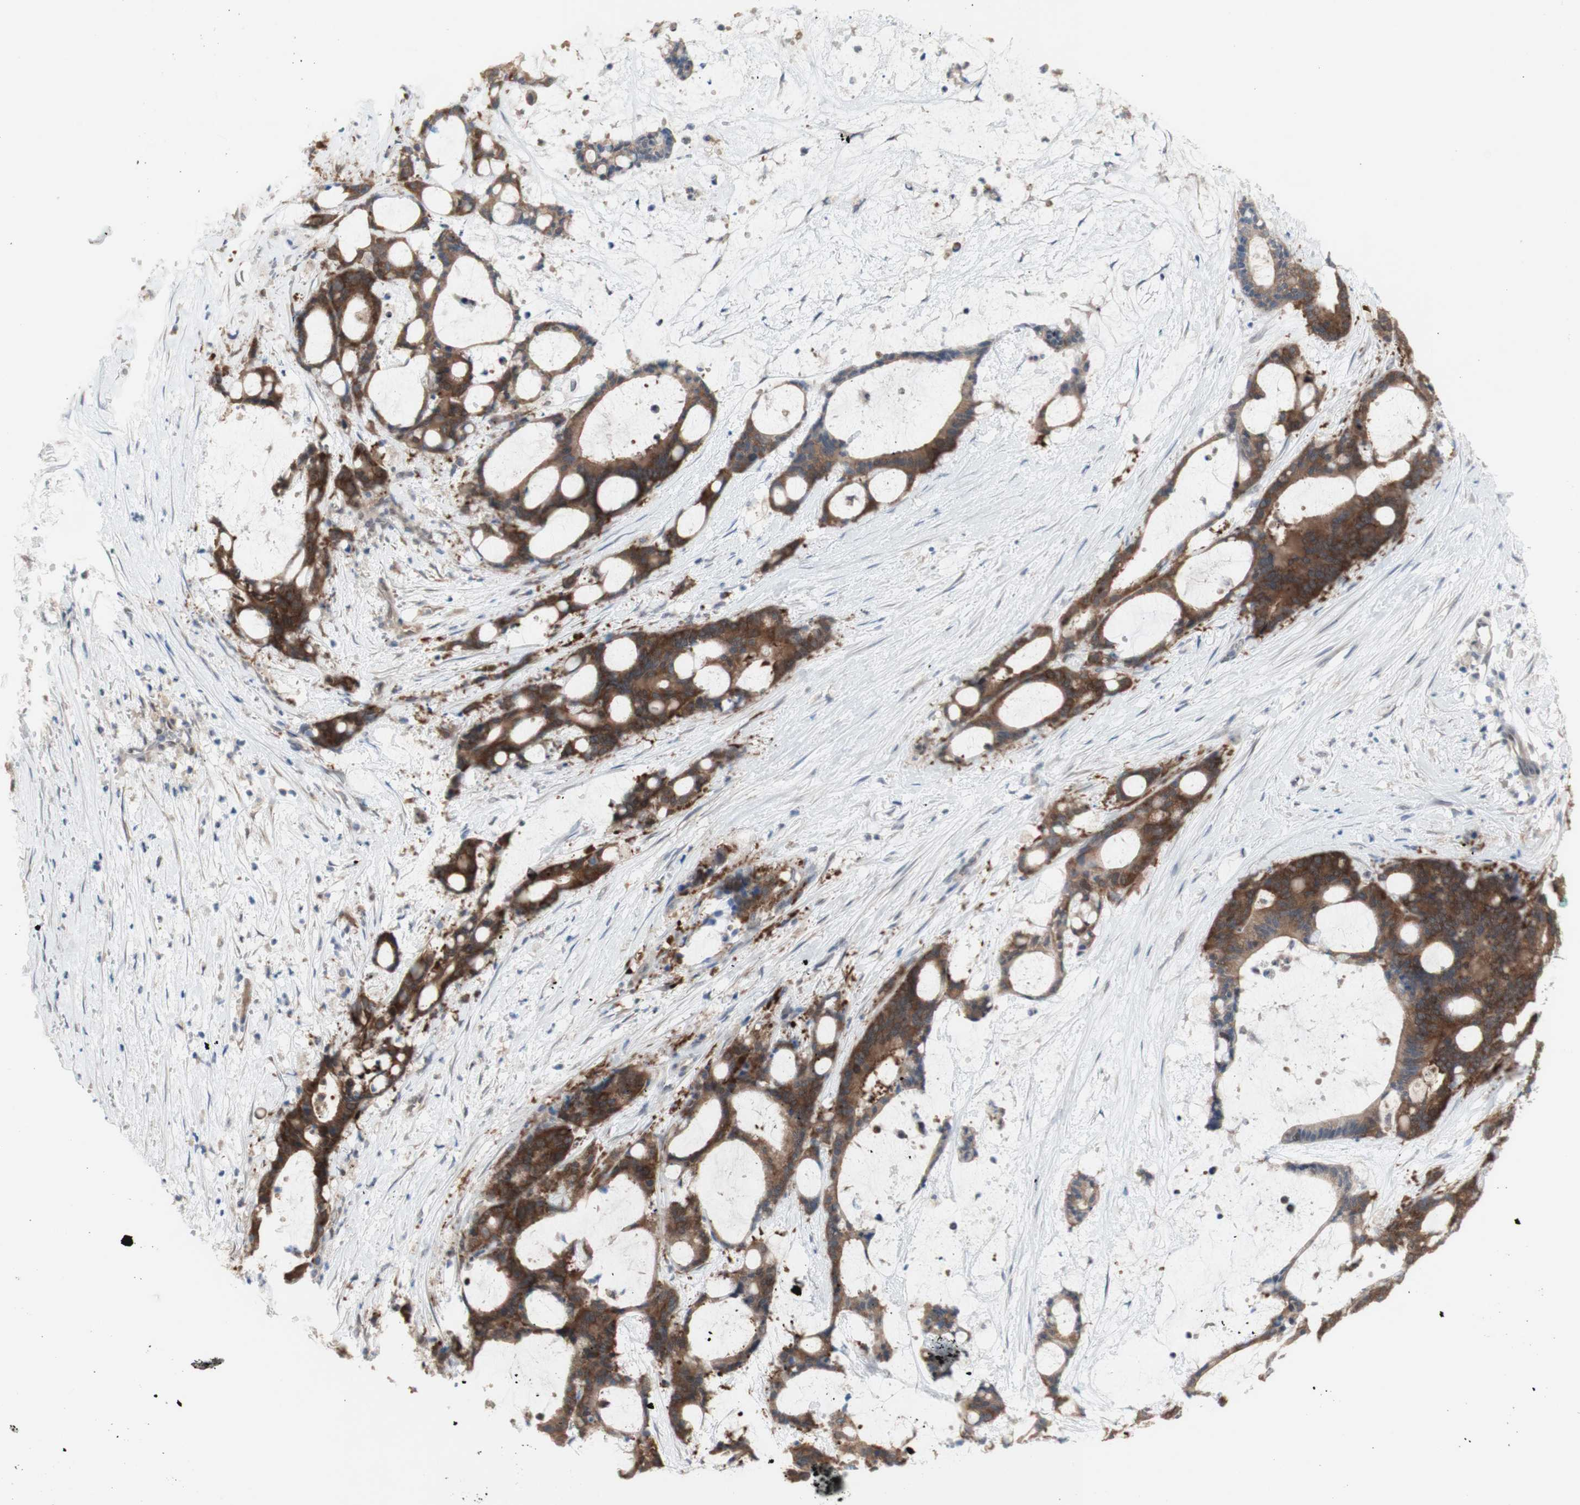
{"staining": {"intensity": "strong", "quantity": ">75%", "location": "cytoplasmic/membranous"}, "tissue": "liver cancer", "cell_type": "Tumor cells", "image_type": "cancer", "snomed": [{"axis": "morphology", "description": "Cholangiocarcinoma"}, {"axis": "topography", "description": "Liver"}], "caption": "IHC micrograph of neoplastic tissue: liver cancer stained using immunohistochemistry shows high levels of strong protein expression localized specifically in the cytoplasmic/membranous of tumor cells, appearing as a cytoplasmic/membranous brown color.", "gene": "PRMT5", "patient": {"sex": "female", "age": 73}}